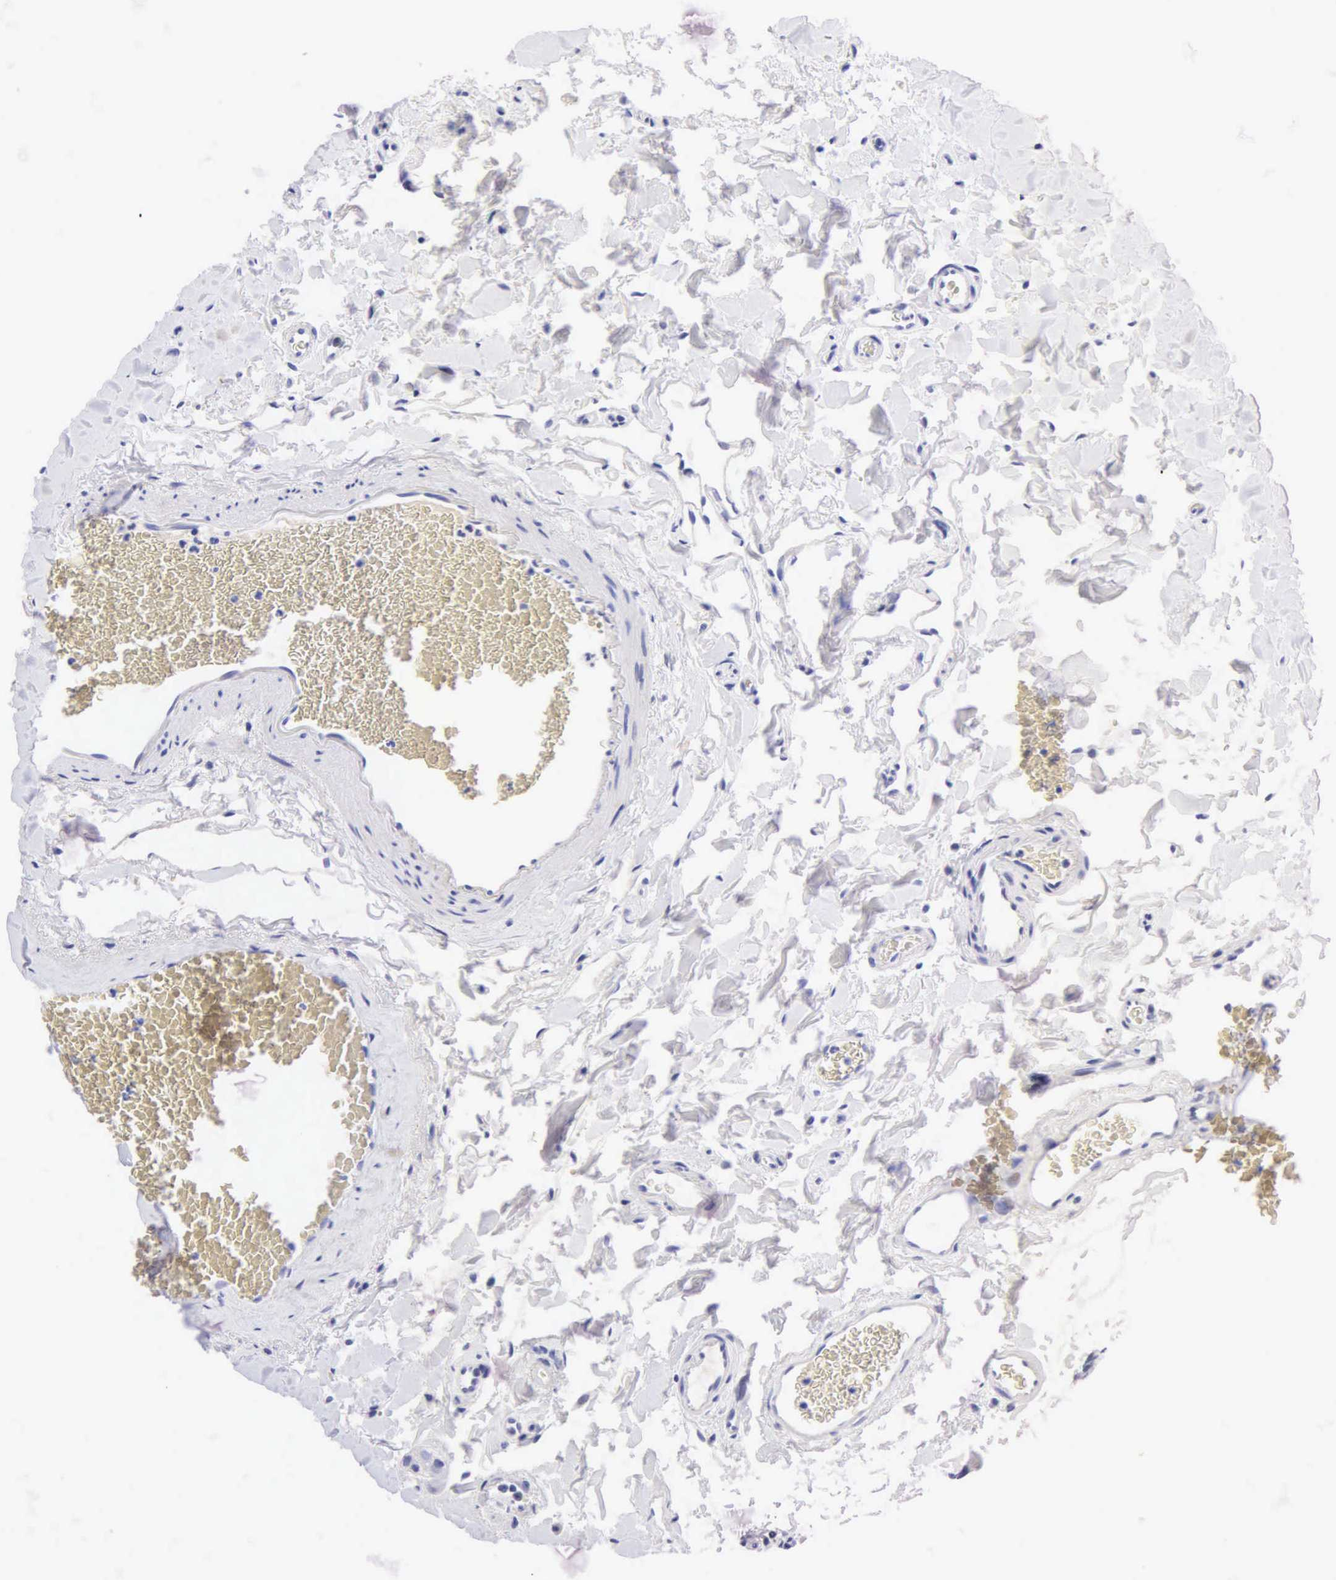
{"staining": {"intensity": "weak", "quantity": "<25%", "location": "cytoplasmic/membranous"}, "tissue": "duodenum", "cell_type": "Glandular cells", "image_type": "normal", "snomed": [{"axis": "morphology", "description": "Normal tissue, NOS"}, {"axis": "topography", "description": "Duodenum"}], "caption": "IHC photomicrograph of benign duodenum: human duodenum stained with DAB (3,3'-diaminobenzidine) demonstrates no significant protein staining in glandular cells. (DAB (3,3'-diaminobenzidine) immunohistochemistry (IHC) visualized using brightfield microscopy, high magnification).", "gene": "NKX2", "patient": {"sex": "male", "age": 70}}